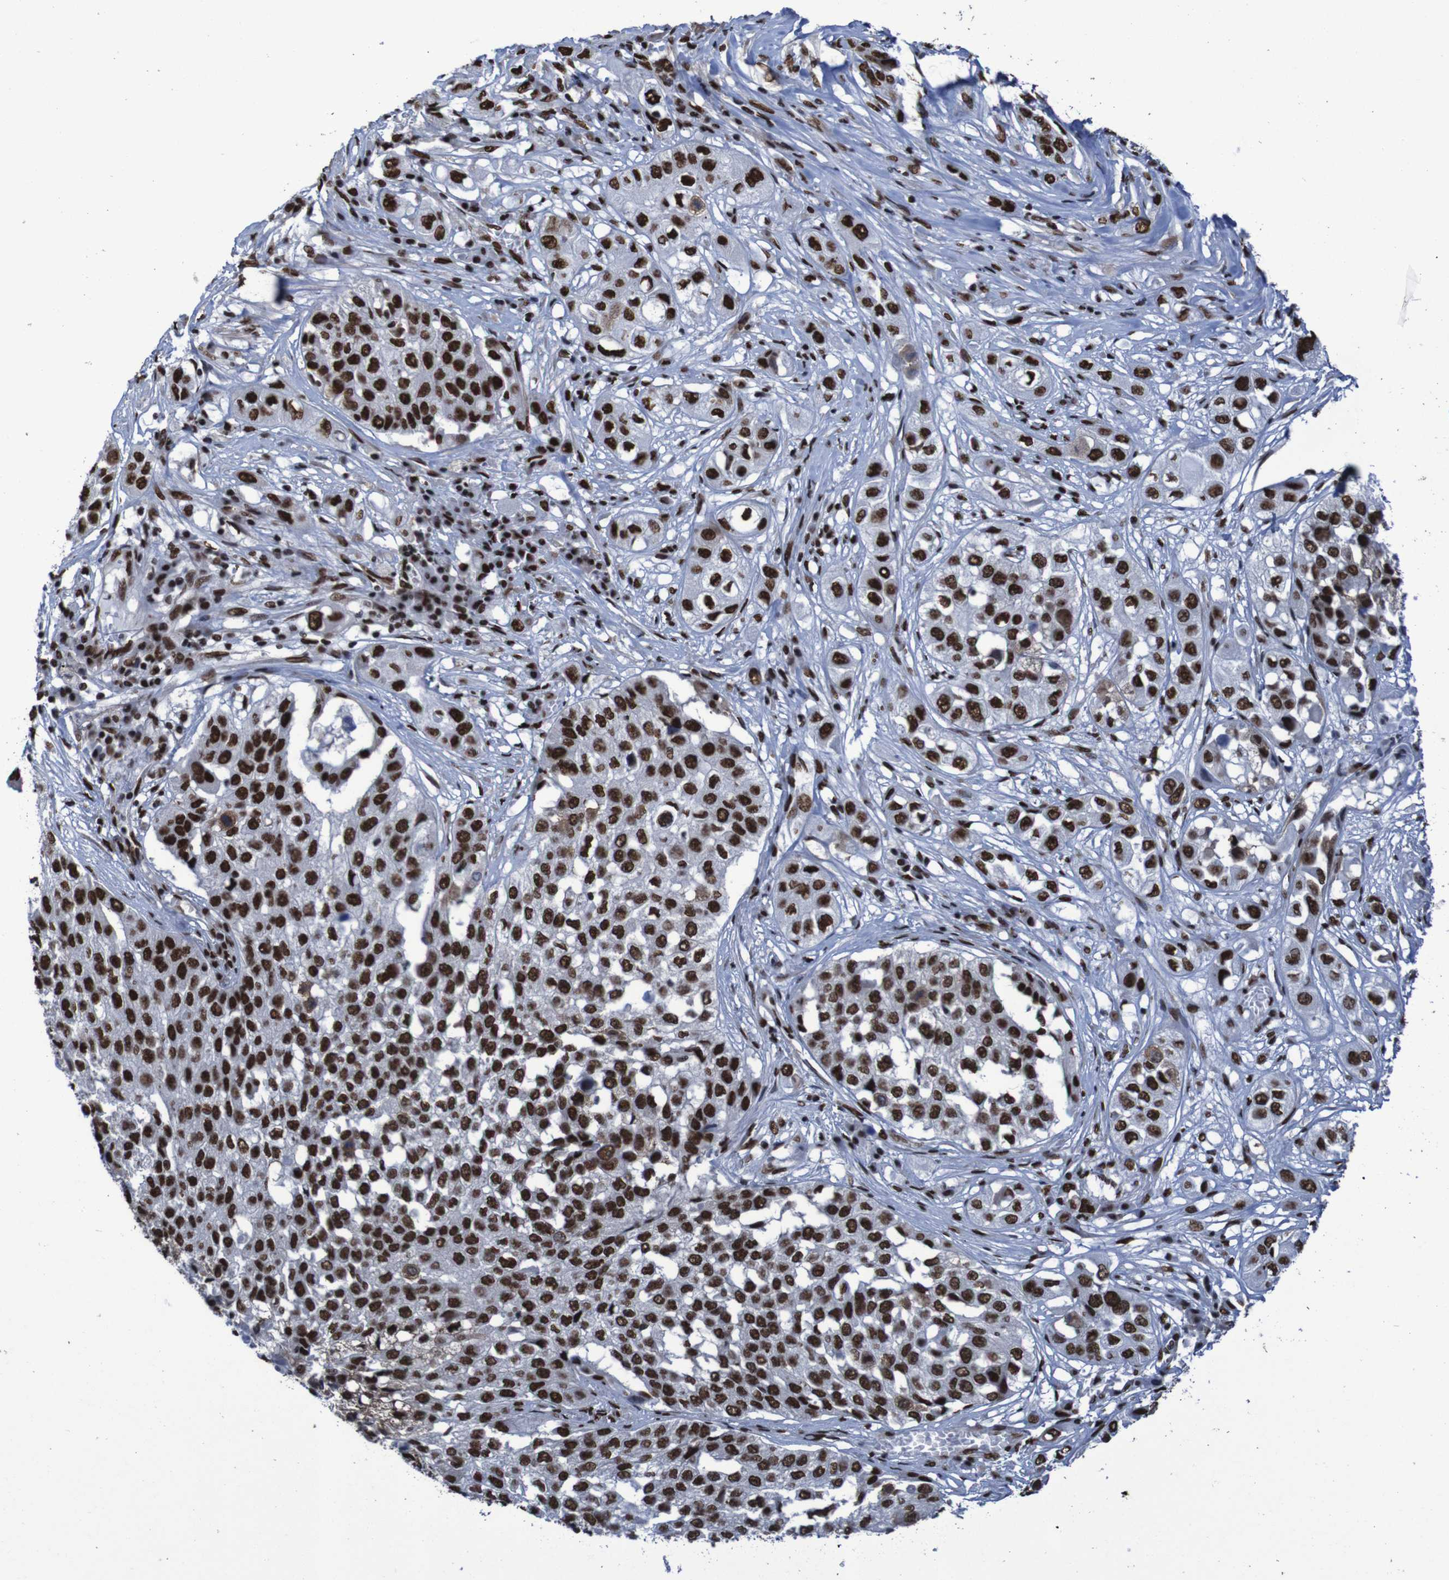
{"staining": {"intensity": "strong", "quantity": ">75%", "location": "nuclear"}, "tissue": "lung cancer", "cell_type": "Tumor cells", "image_type": "cancer", "snomed": [{"axis": "morphology", "description": "Squamous cell carcinoma, NOS"}, {"axis": "topography", "description": "Lung"}], "caption": "About >75% of tumor cells in human squamous cell carcinoma (lung) reveal strong nuclear protein staining as visualized by brown immunohistochemical staining.", "gene": "HNRNPR", "patient": {"sex": "male", "age": 71}}